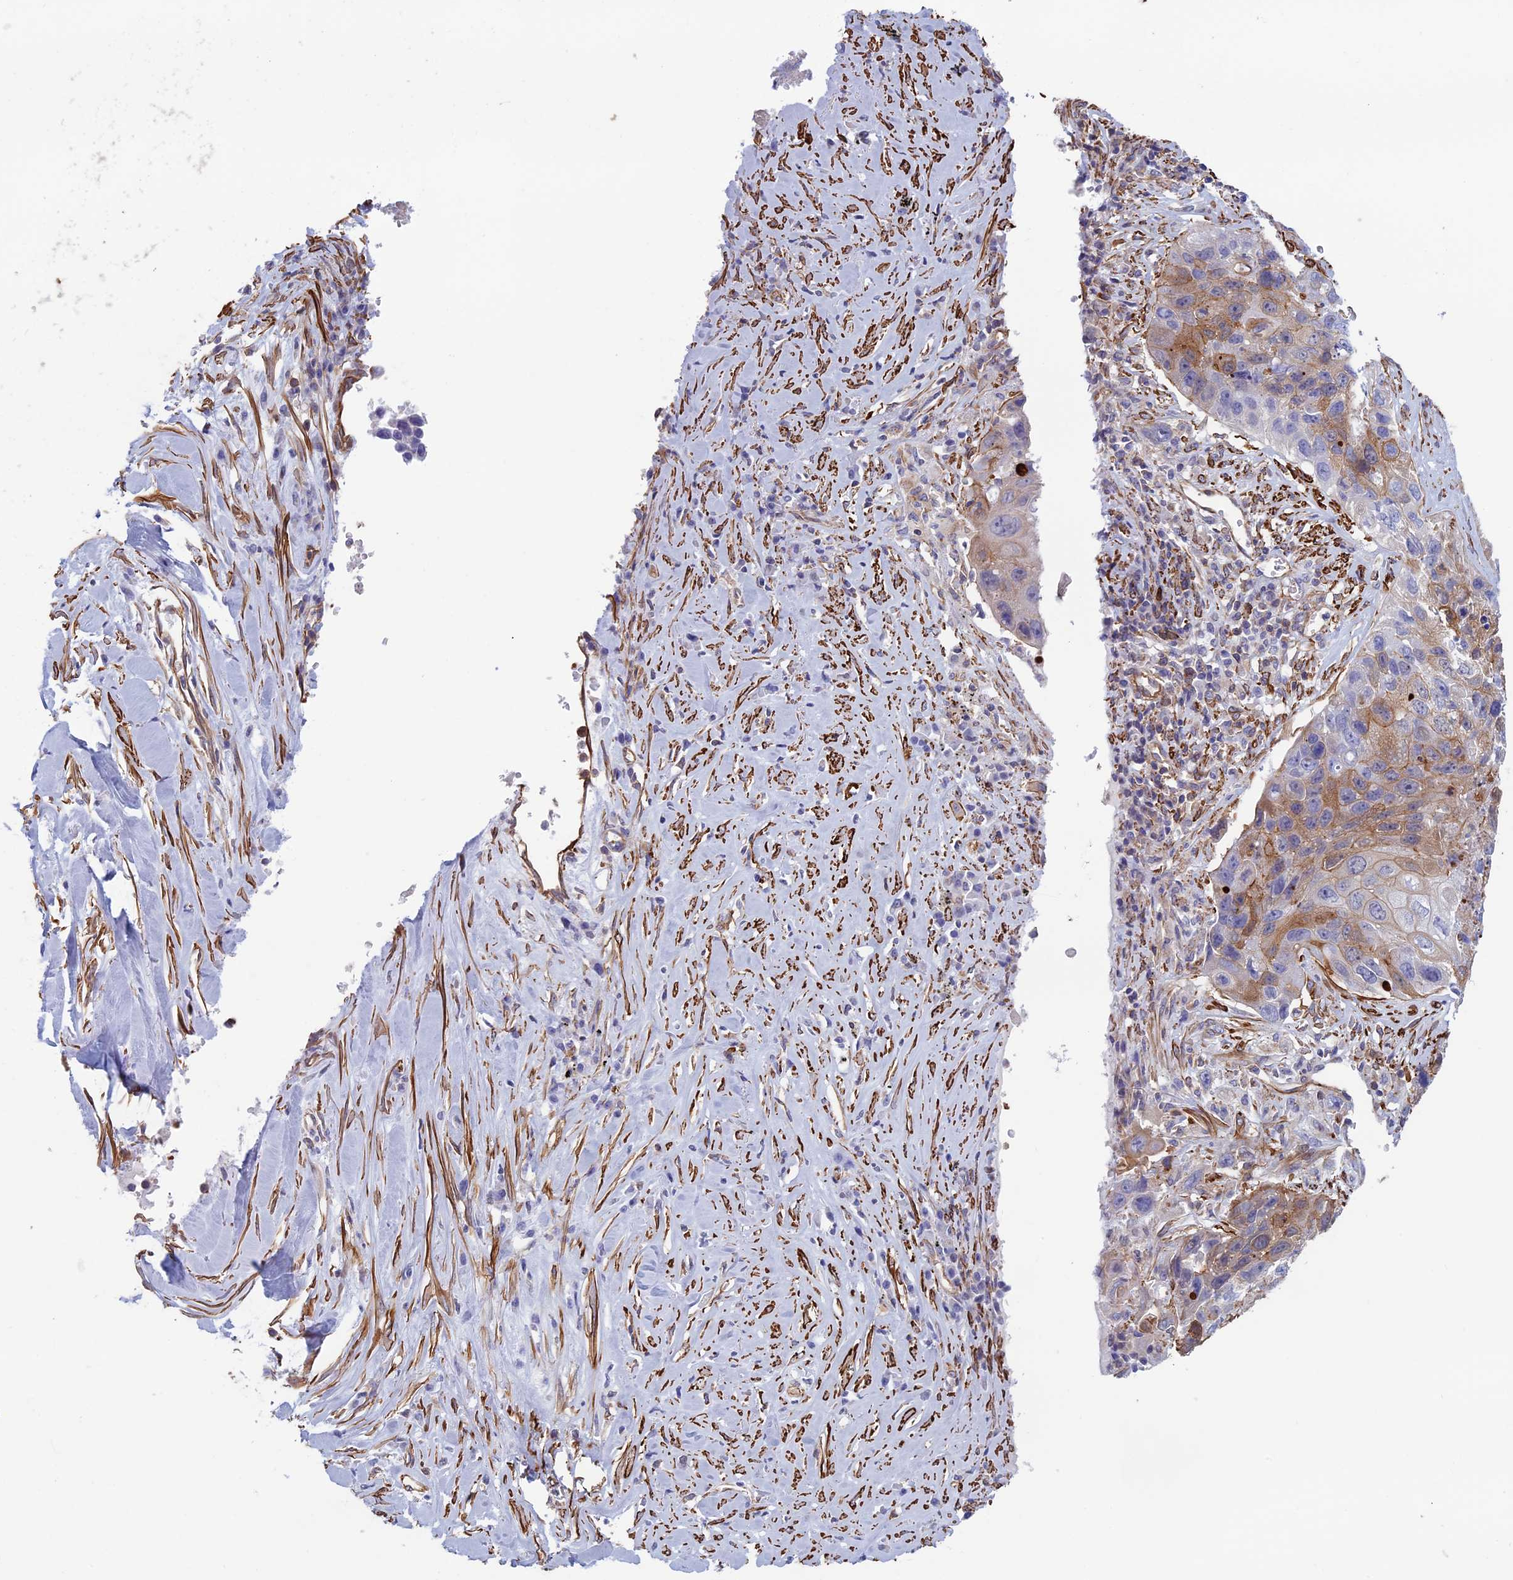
{"staining": {"intensity": "moderate", "quantity": "<25%", "location": "cytoplasmic/membranous"}, "tissue": "lung cancer", "cell_type": "Tumor cells", "image_type": "cancer", "snomed": [{"axis": "morphology", "description": "Squamous cell carcinoma, NOS"}, {"axis": "topography", "description": "Lung"}], "caption": "The histopathology image displays a brown stain indicating the presence of a protein in the cytoplasmic/membranous of tumor cells in squamous cell carcinoma (lung).", "gene": "ANGPTL2", "patient": {"sex": "male", "age": 61}}